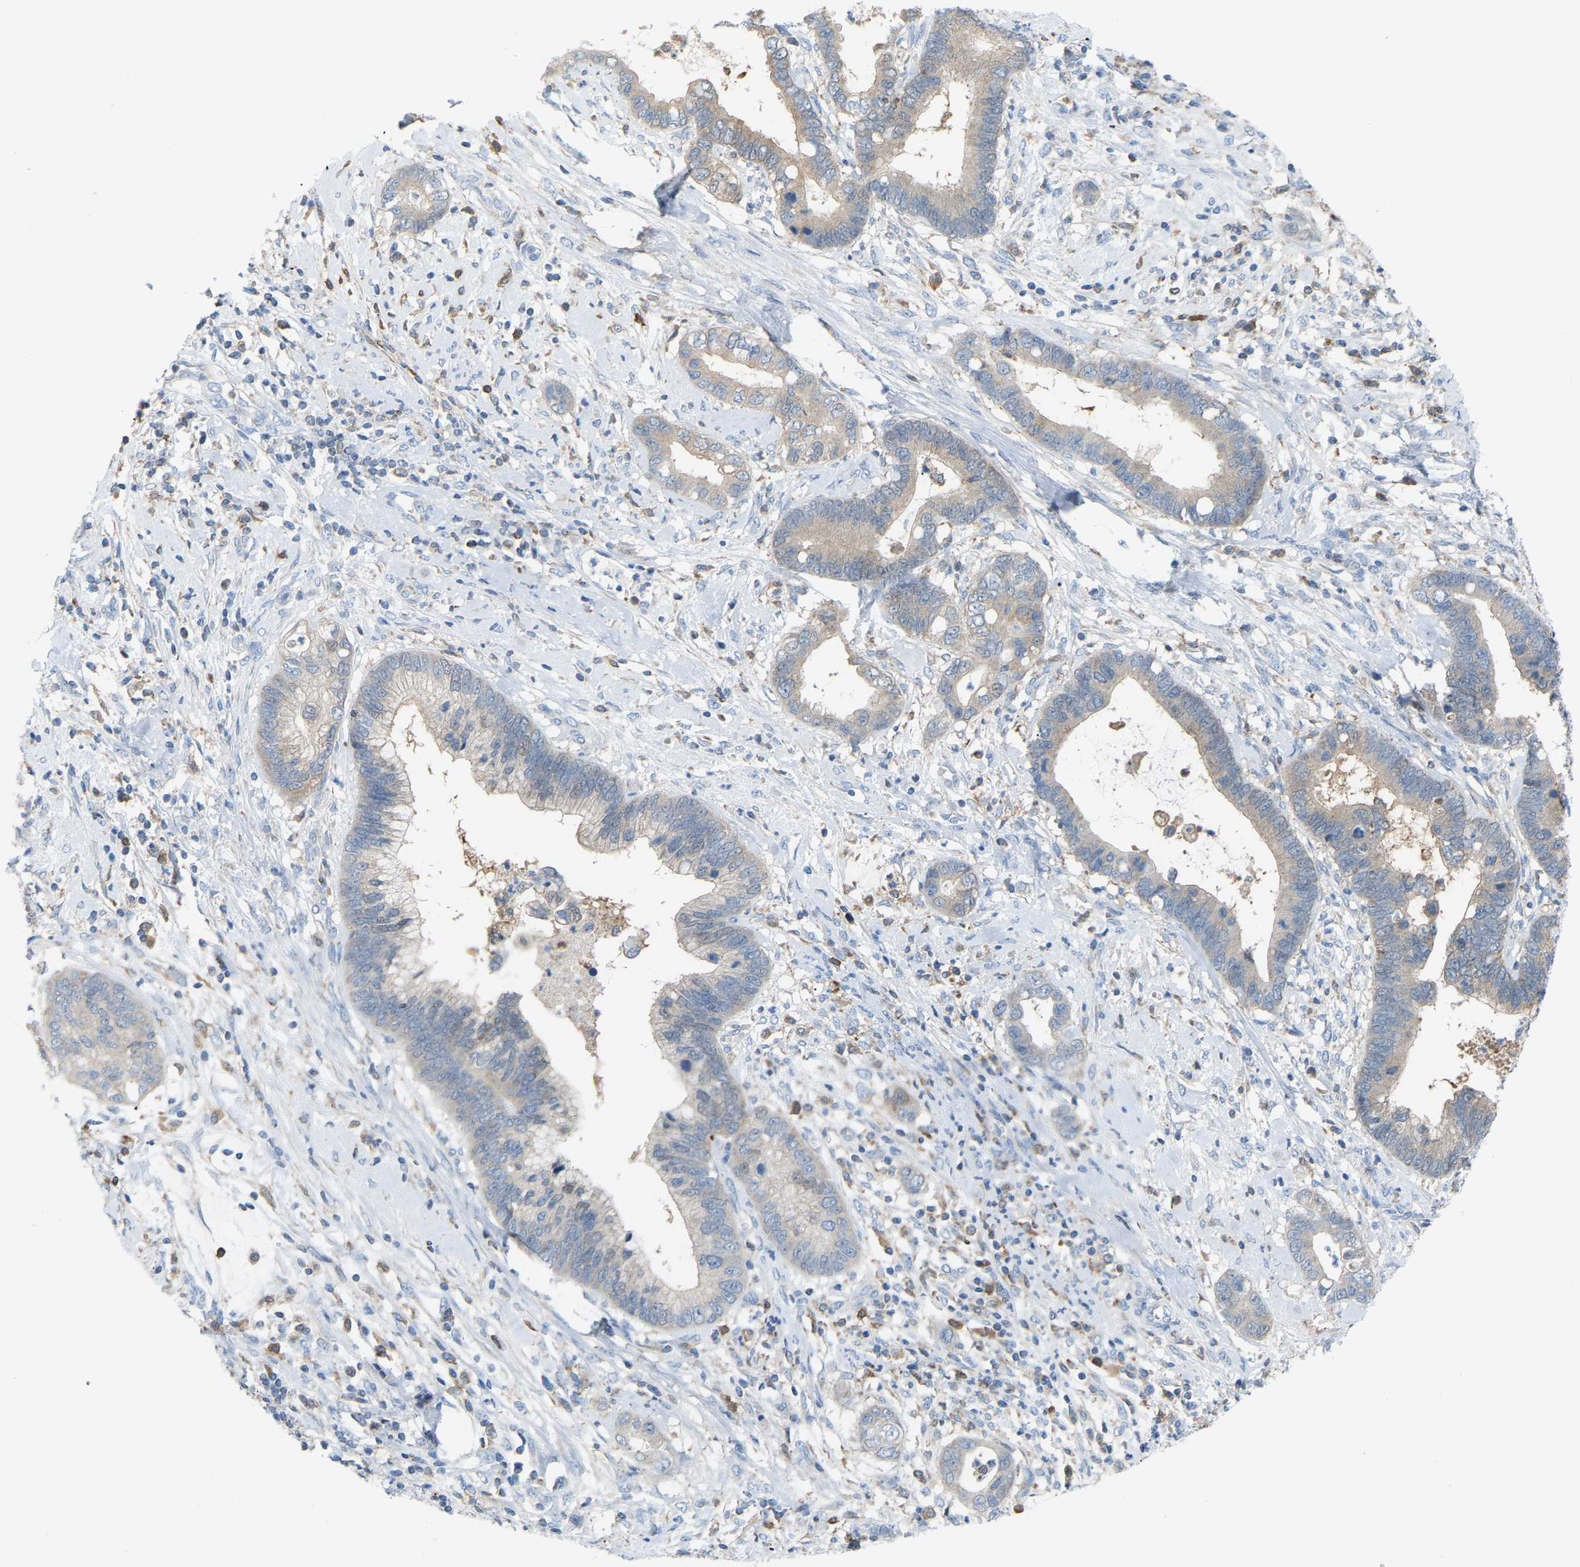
{"staining": {"intensity": "weak", "quantity": "25%-75%", "location": "cytoplasmic/membranous"}, "tissue": "cervical cancer", "cell_type": "Tumor cells", "image_type": "cancer", "snomed": [{"axis": "morphology", "description": "Adenocarcinoma, NOS"}, {"axis": "topography", "description": "Cervix"}], "caption": "DAB (3,3'-diaminobenzidine) immunohistochemical staining of human cervical cancer exhibits weak cytoplasmic/membranous protein staining in approximately 25%-75% of tumor cells.", "gene": "CROT", "patient": {"sex": "female", "age": 44}}